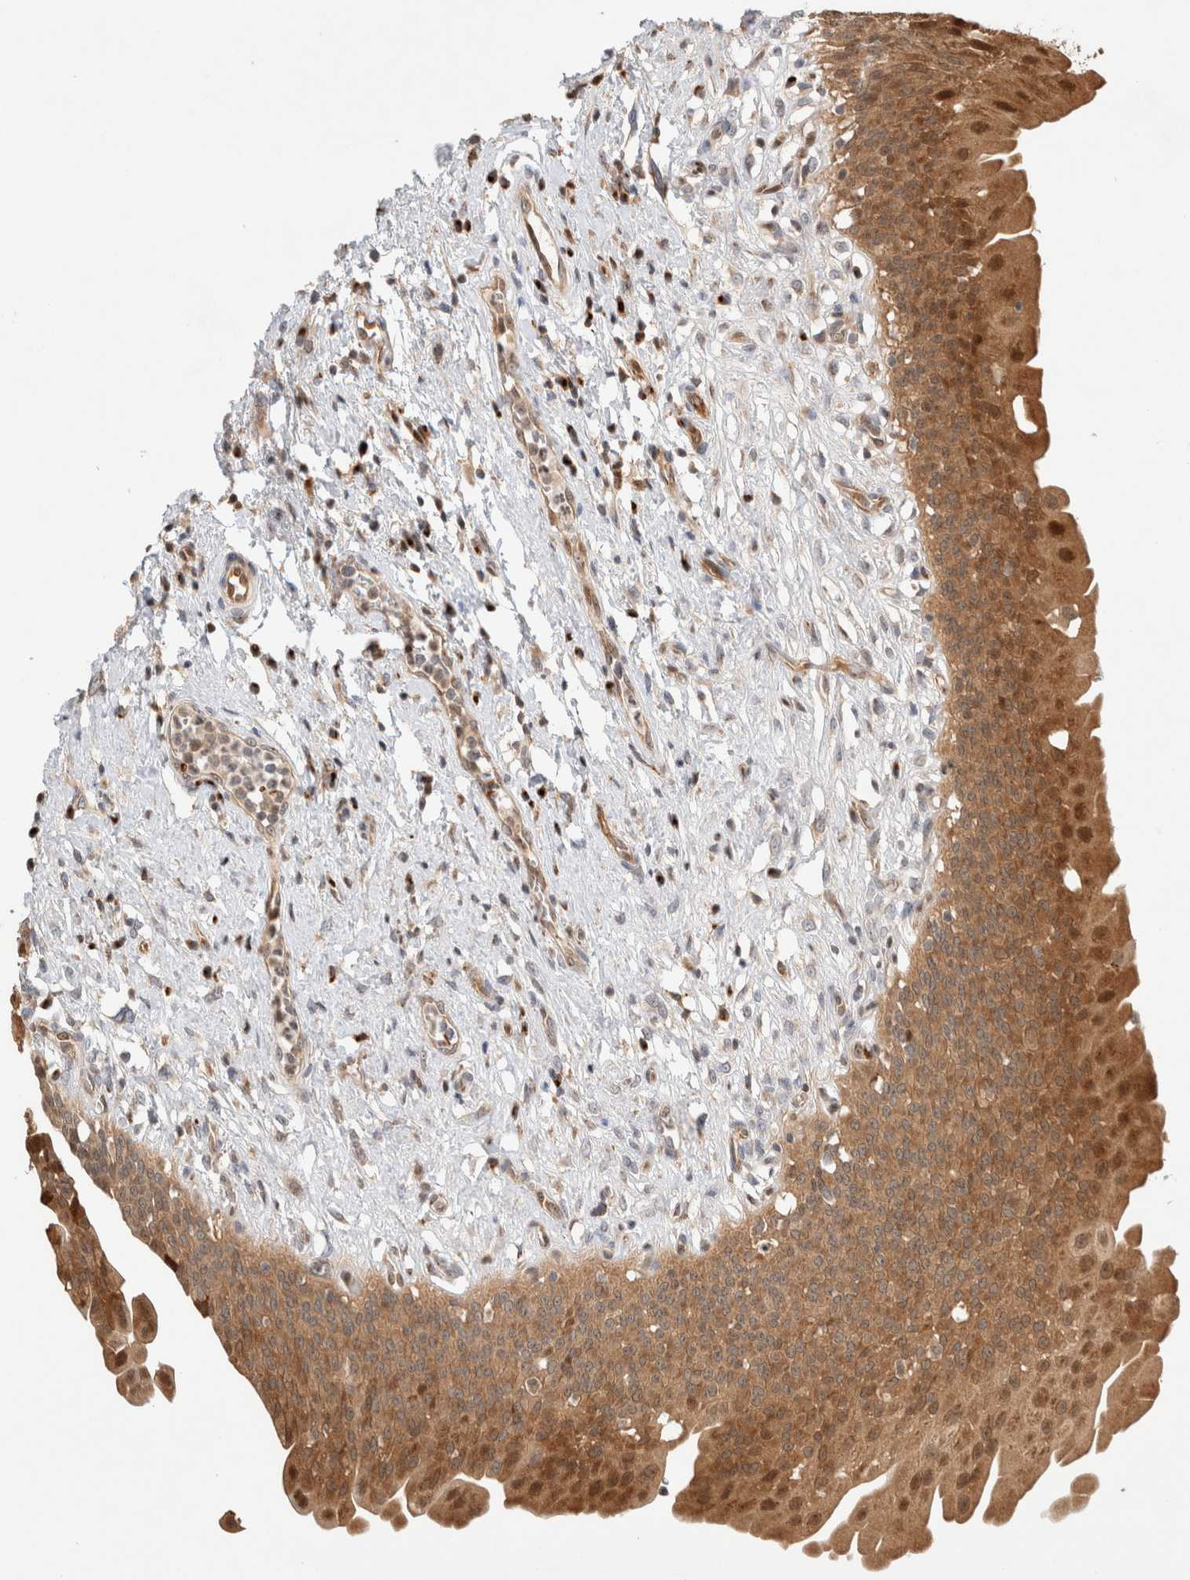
{"staining": {"intensity": "moderate", "quantity": ">75%", "location": "cytoplasmic/membranous,nuclear"}, "tissue": "urothelial cancer", "cell_type": "Tumor cells", "image_type": "cancer", "snomed": [{"axis": "morphology", "description": "Normal tissue, NOS"}, {"axis": "morphology", "description": "Urothelial carcinoma, Low grade"}, {"axis": "topography", "description": "Smooth muscle"}, {"axis": "topography", "description": "Urinary bladder"}], "caption": "Protein analysis of urothelial cancer tissue exhibits moderate cytoplasmic/membranous and nuclear positivity in approximately >75% of tumor cells.", "gene": "OTUD6B", "patient": {"sex": "male", "age": 60}}